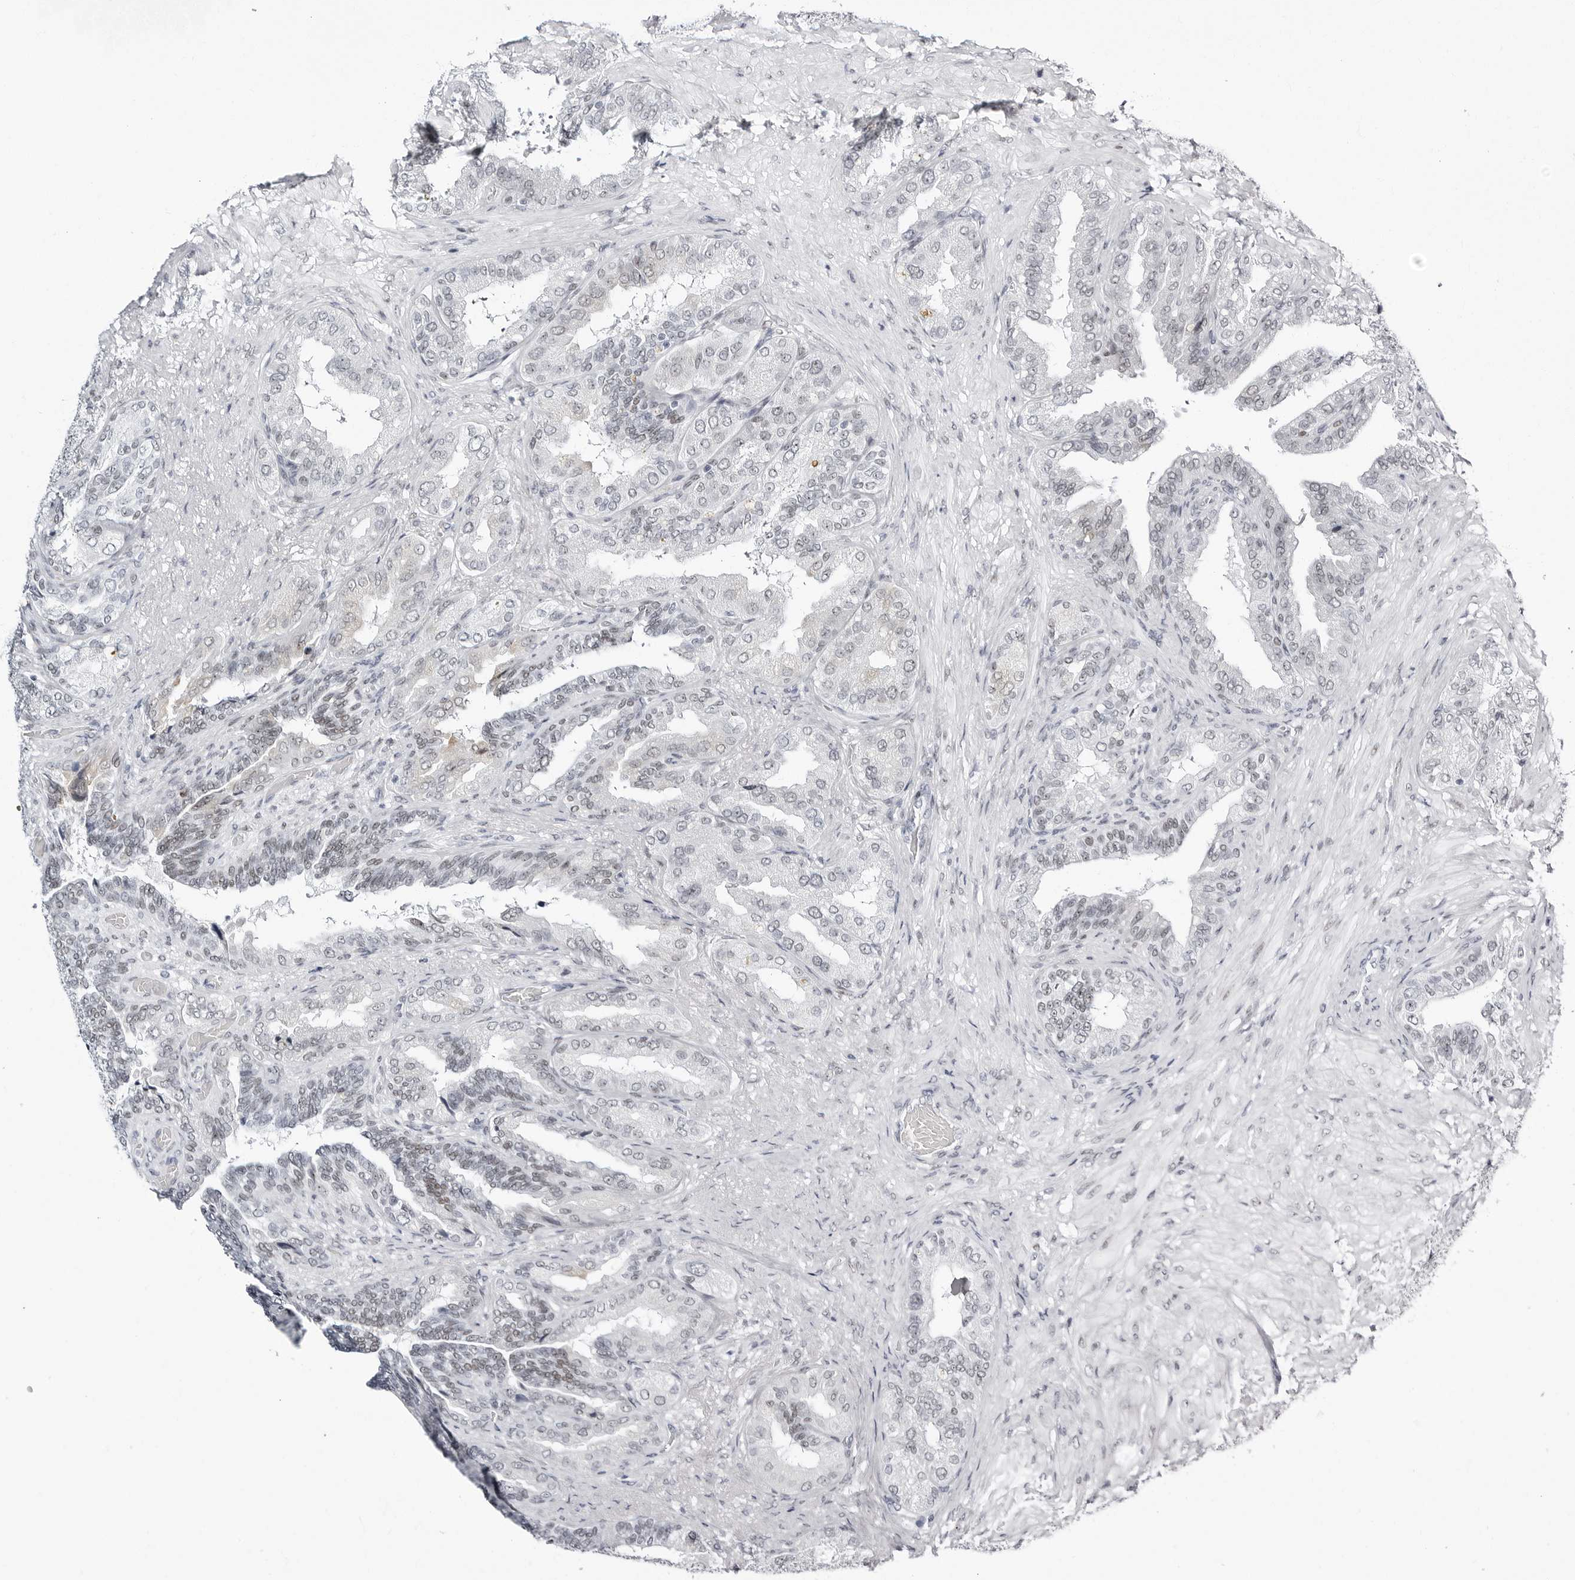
{"staining": {"intensity": "weak", "quantity": "25%-75%", "location": "nuclear"}, "tissue": "seminal vesicle", "cell_type": "Glandular cells", "image_type": "normal", "snomed": [{"axis": "morphology", "description": "Normal tissue, NOS"}, {"axis": "topography", "description": "Seminal veicle"}, {"axis": "topography", "description": "Peripheral nerve tissue"}], "caption": "The micrograph demonstrates staining of normal seminal vesicle, revealing weak nuclear protein positivity (brown color) within glandular cells.", "gene": "VEZF1", "patient": {"sex": "male", "age": 63}}